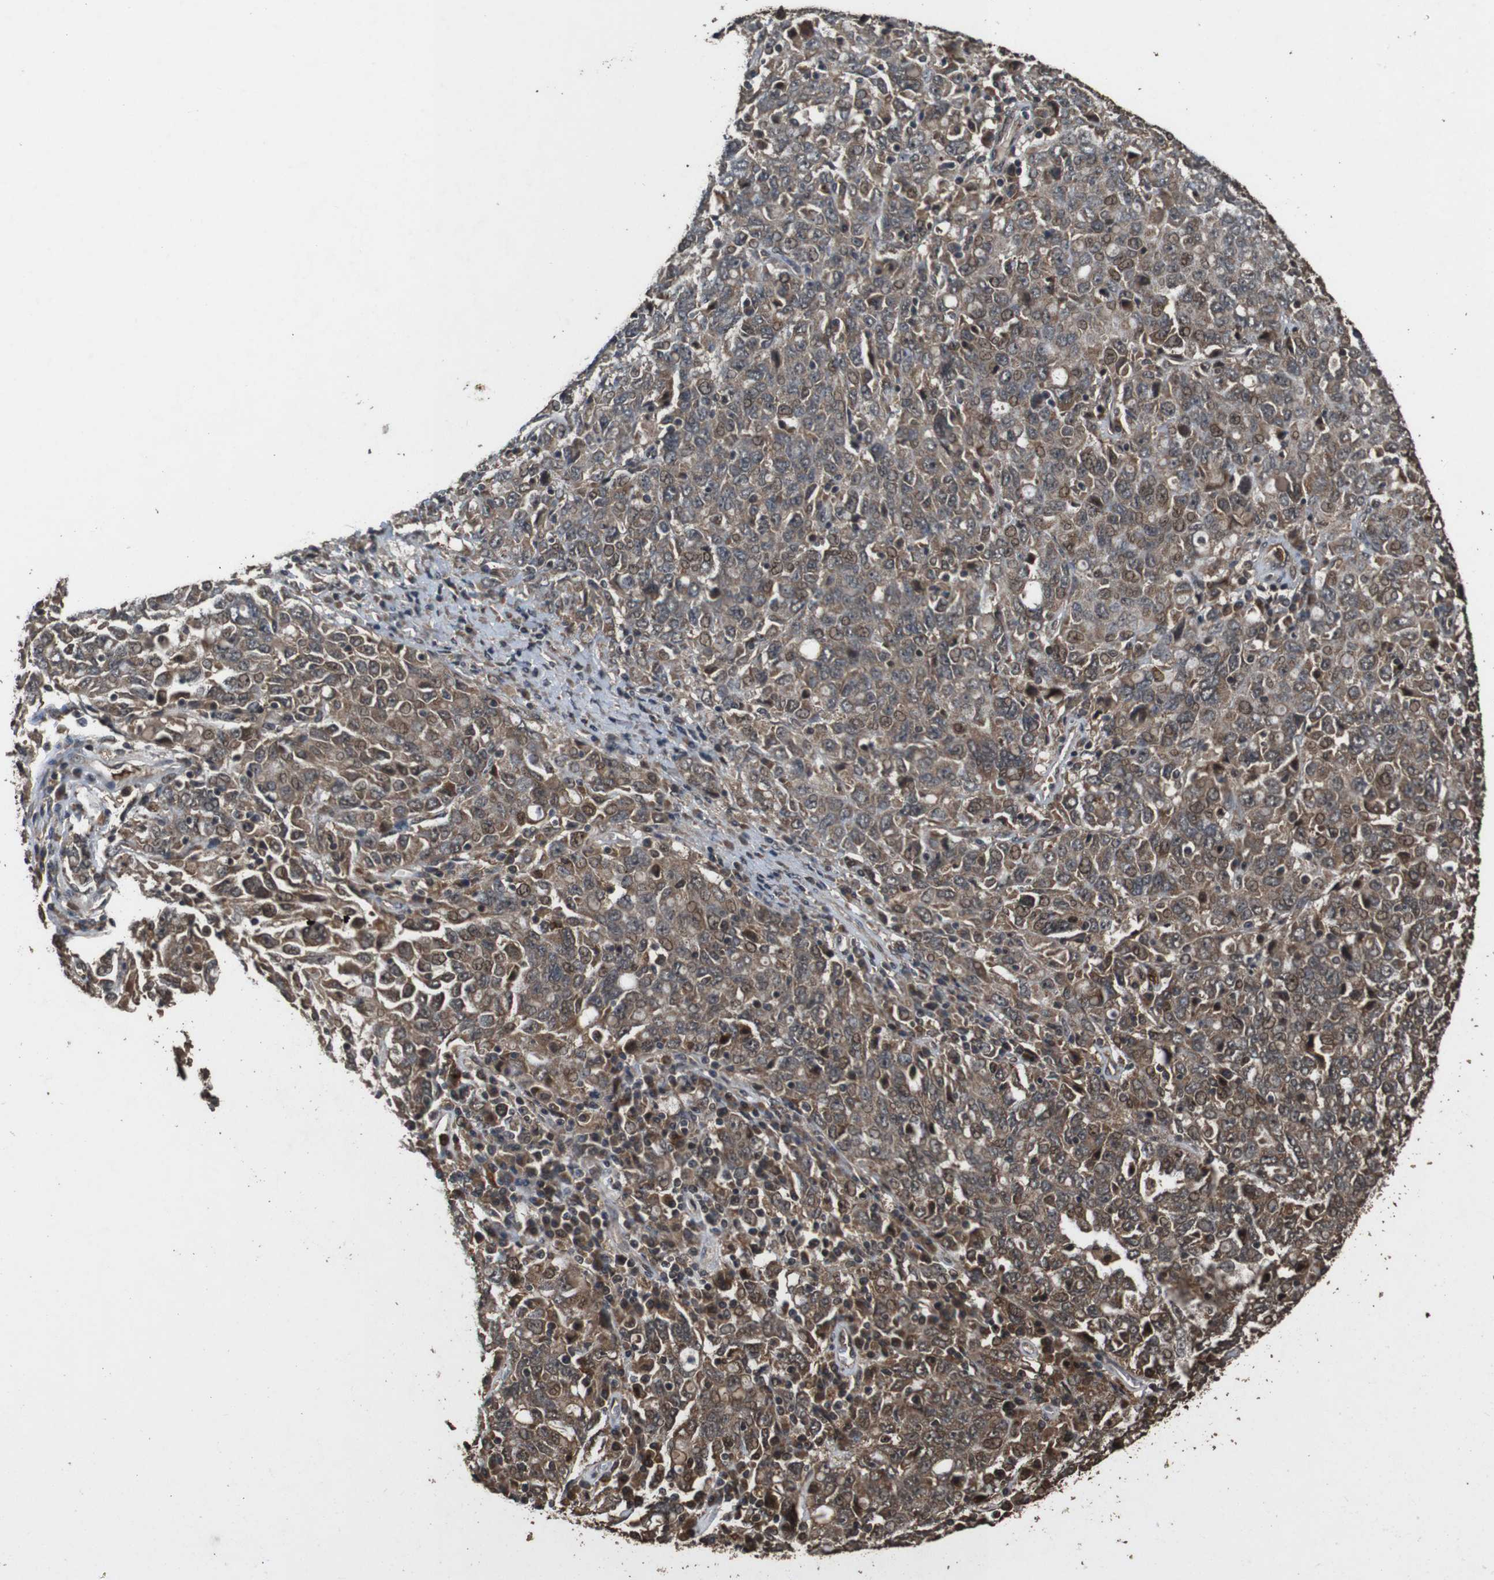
{"staining": {"intensity": "moderate", "quantity": ">75%", "location": "cytoplasmic/membranous,nuclear"}, "tissue": "ovarian cancer", "cell_type": "Tumor cells", "image_type": "cancer", "snomed": [{"axis": "morphology", "description": "Carcinoma, endometroid"}, {"axis": "topography", "description": "Ovary"}], "caption": "A photomicrograph showing moderate cytoplasmic/membranous and nuclear positivity in approximately >75% of tumor cells in ovarian endometroid carcinoma, as visualized by brown immunohistochemical staining.", "gene": "RRAS2", "patient": {"sex": "female", "age": 62}}